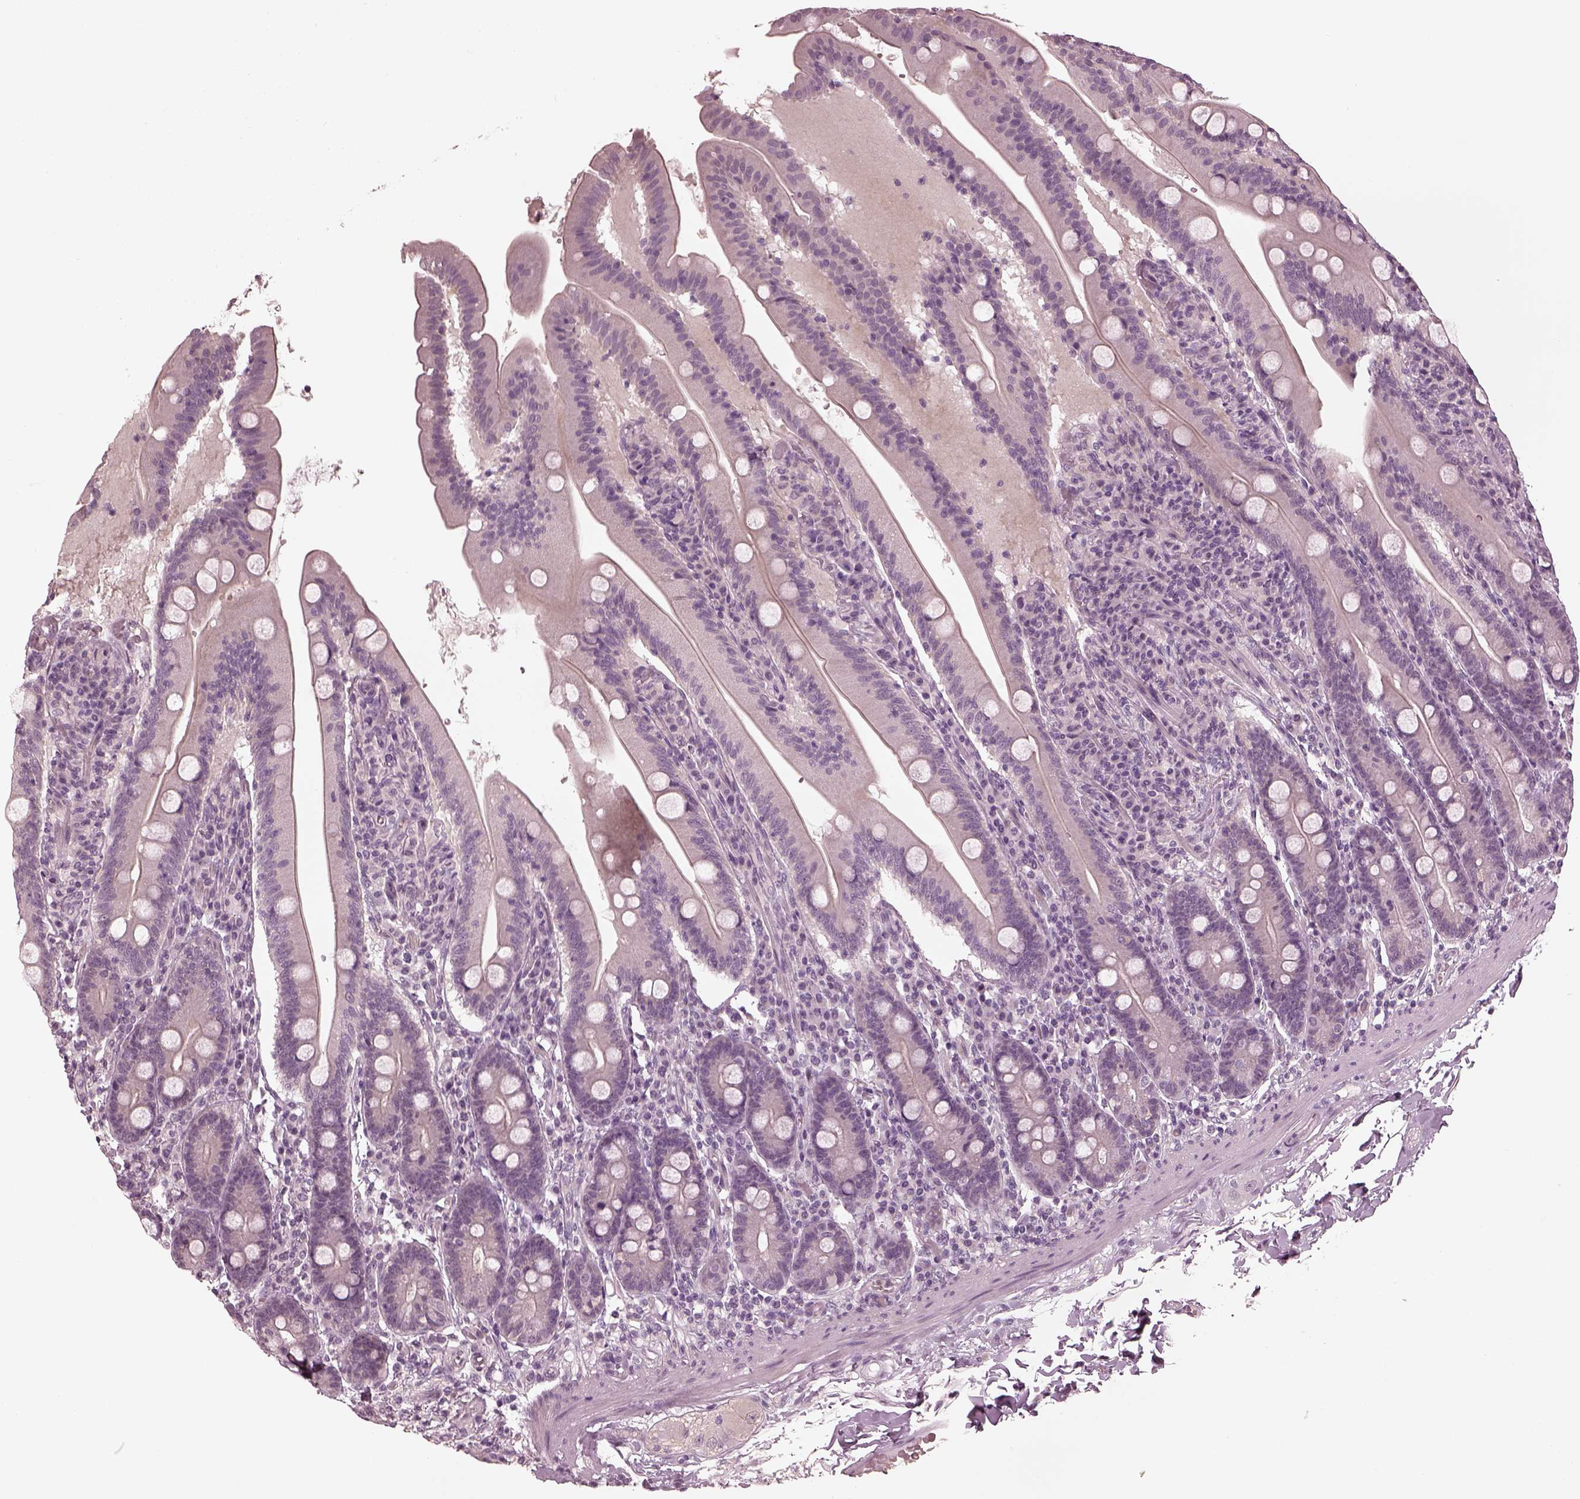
{"staining": {"intensity": "negative", "quantity": "none", "location": "none"}, "tissue": "small intestine", "cell_type": "Glandular cells", "image_type": "normal", "snomed": [{"axis": "morphology", "description": "Normal tissue, NOS"}, {"axis": "topography", "description": "Small intestine"}], "caption": "IHC micrograph of normal small intestine: human small intestine stained with DAB reveals no significant protein expression in glandular cells.", "gene": "CCDC170", "patient": {"sex": "male", "age": 37}}